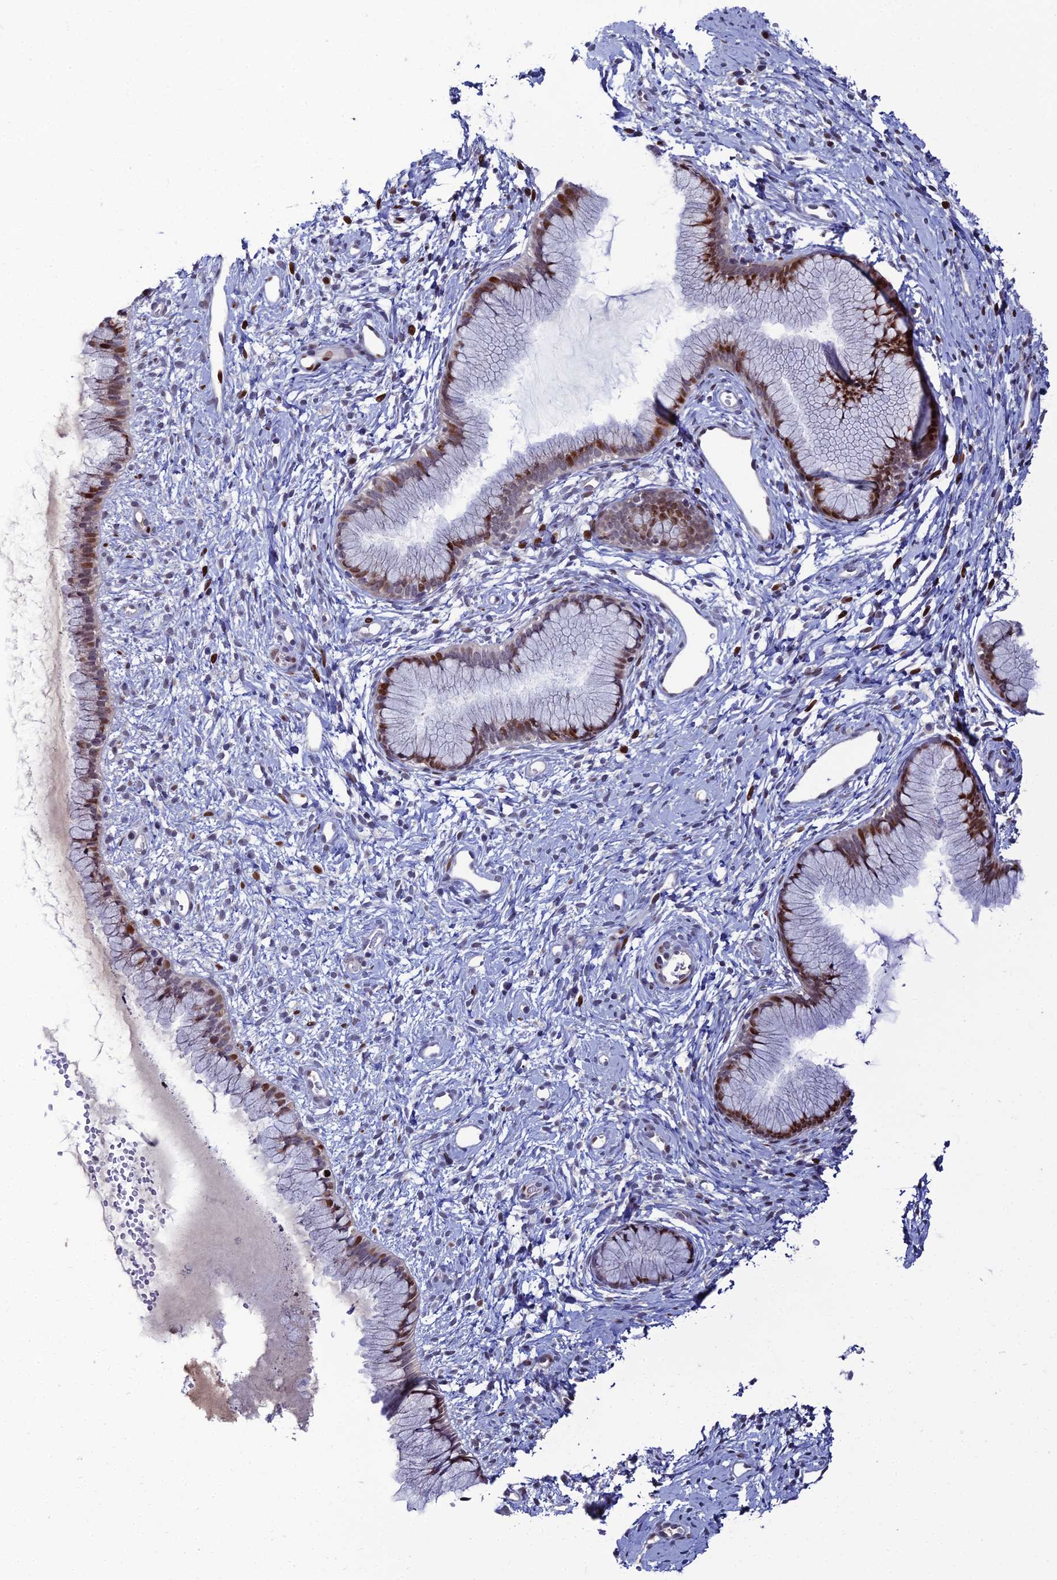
{"staining": {"intensity": "strong", "quantity": "25%-75%", "location": "nuclear"}, "tissue": "cervix", "cell_type": "Glandular cells", "image_type": "normal", "snomed": [{"axis": "morphology", "description": "Normal tissue, NOS"}, {"axis": "topography", "description": "Cervix"}], "caption": "Strong nuclear expression for a protein is appreciated in approximately 25%-75% of glandular cells of normal cervix using immunohistochemistry.", "gene": "TAF9B", "patient": {"sex": "female", "age": 42}}